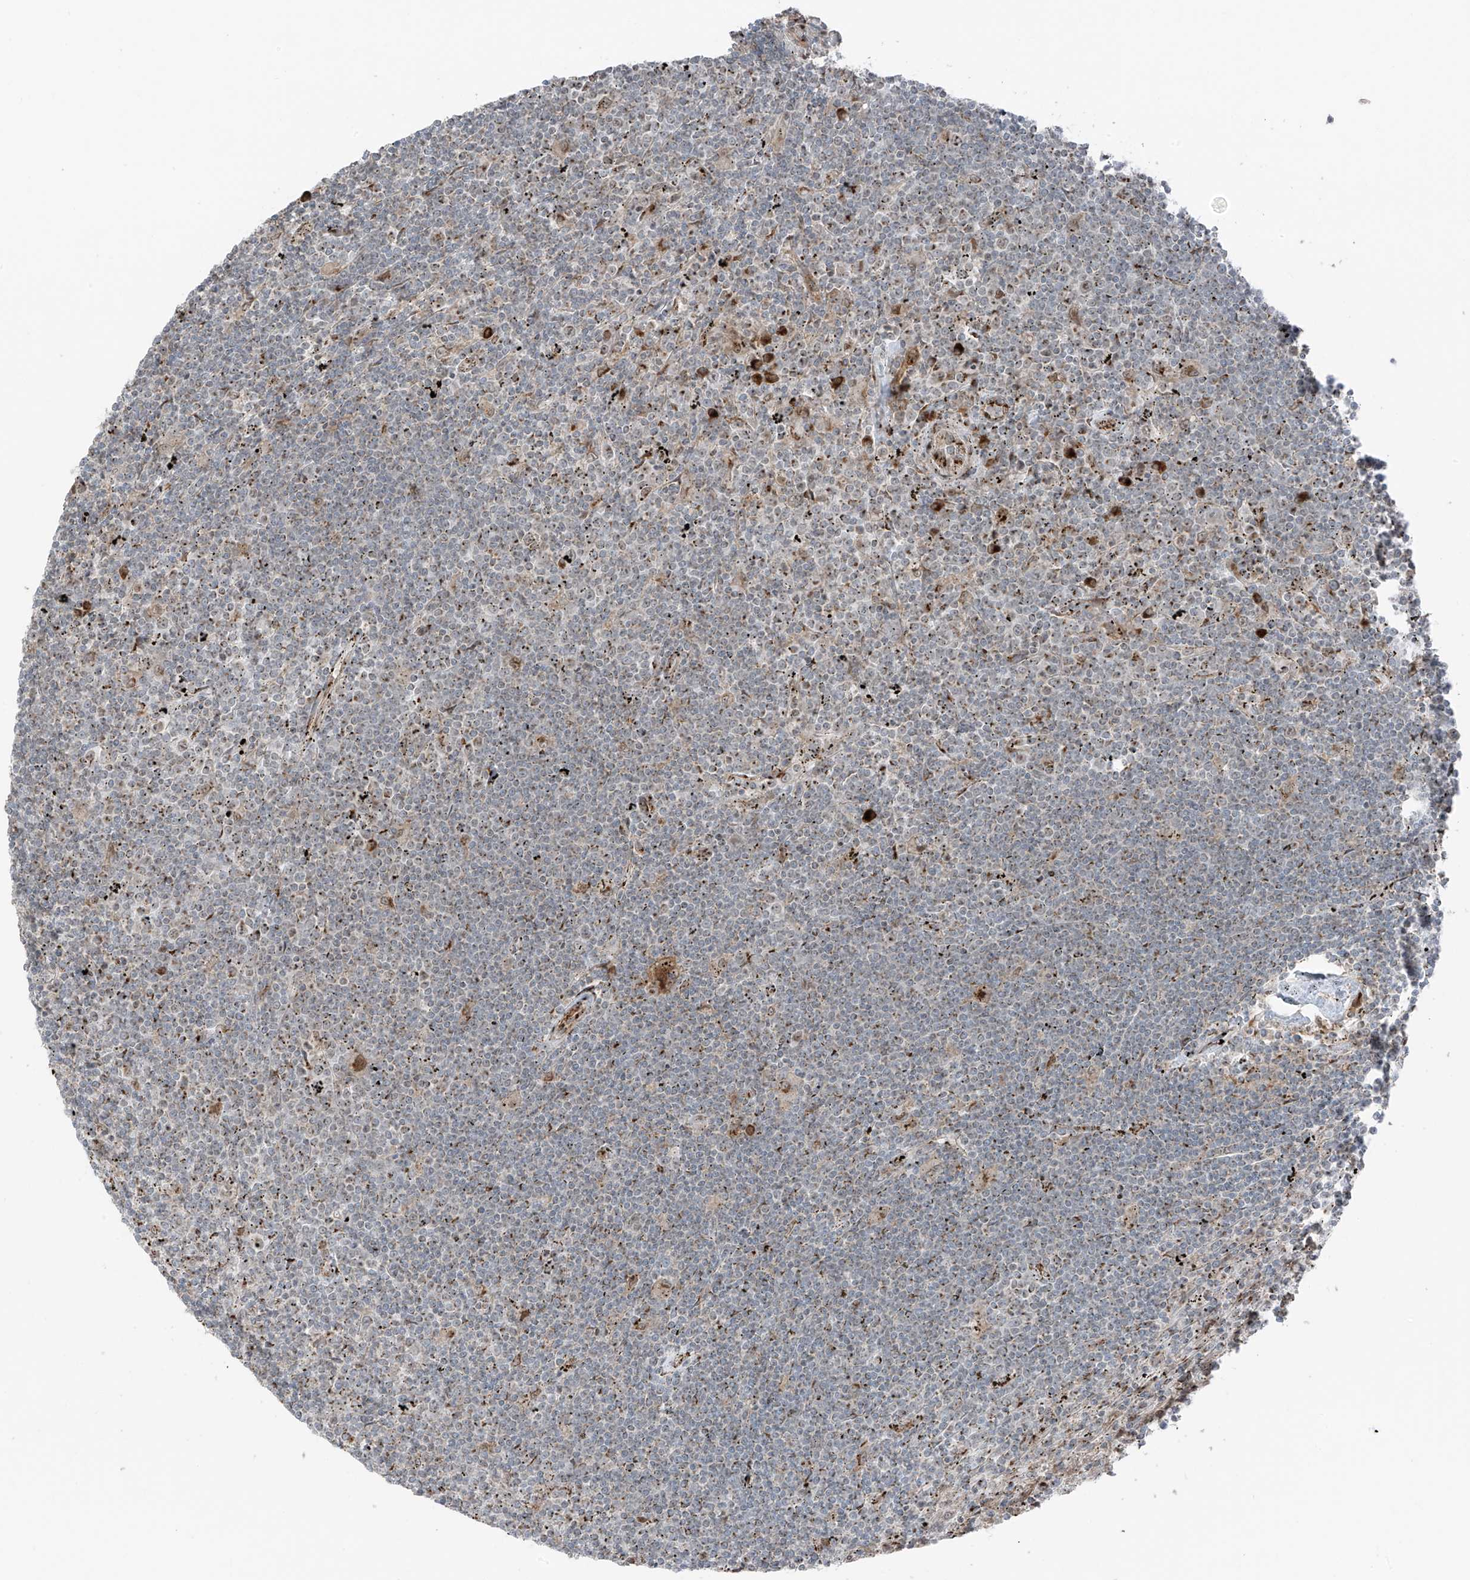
{"staining": {"intensity": "negative", "quantity": "none", "location": "none"}, "tissue": "lymphoma", "cell_type": "Tumor cells", "image_type": "cancer", "snomed": [{"axis": "morphology", "description": "Malignant lymphoma, non-Hodgkin's type, Low grade"}, {"axis": "topography", "description": "Spleen"}], "caption": "Protein analysis of malignant lymphoma, non-Hodgkin's type (low-grade) demonstrates no significant expression in tumor cells. Nuclei are stained in blue.", "gene": "ERLEC1", "patient": {"sex": "male", "age": 76}}